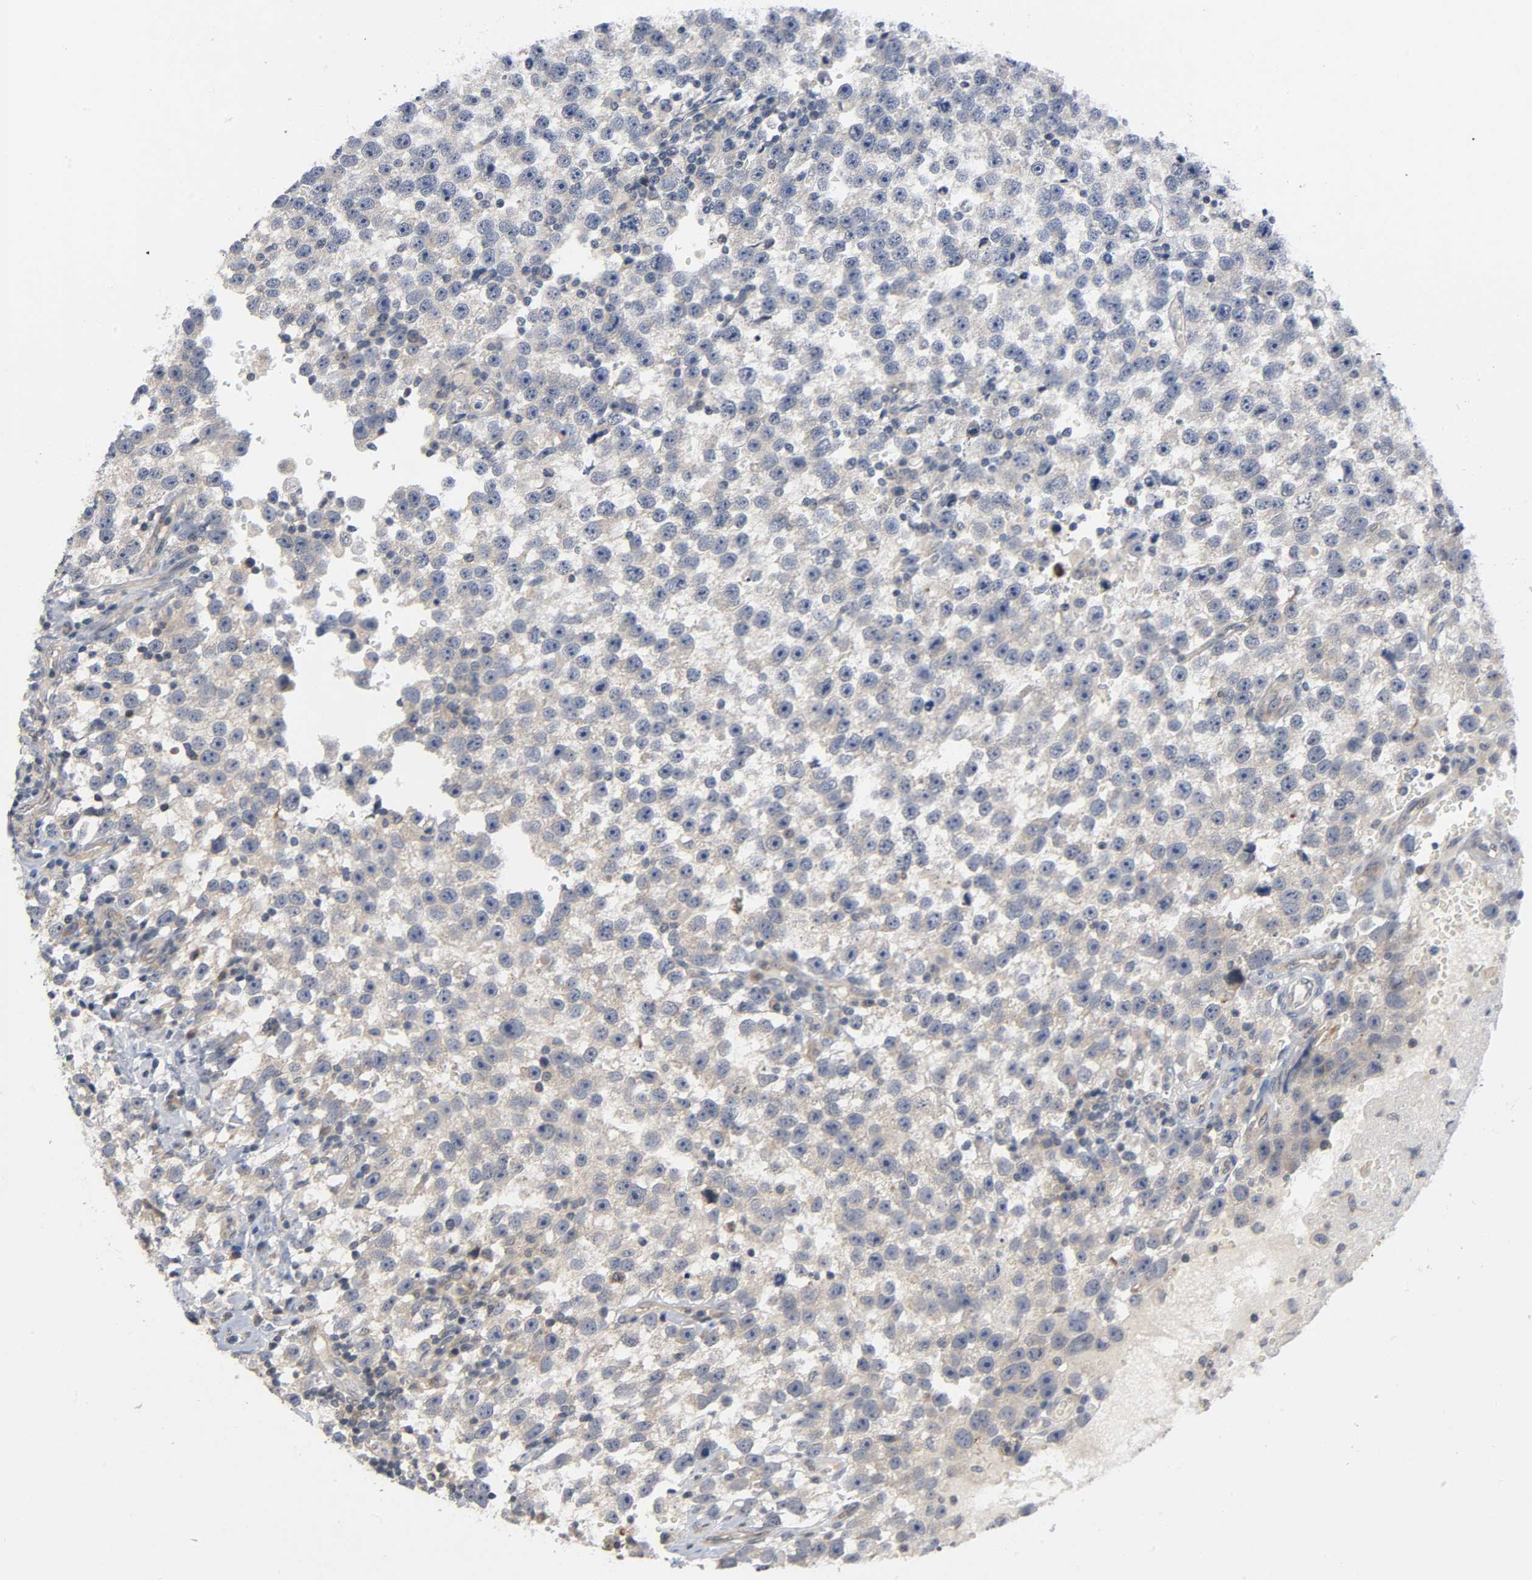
{"staining": {"intensity": "weak", "quantity": ">75%", "location": "cytoplasmic/membranous"}, "tissue": "testis cancer", "cell_type": "Tumor cells", "image_type": "cancer", "snomed": [{"axis": "morphology", "description": "Seminoma, NOS"}, {"axis": "topography", "description": "Testis"}], "caption": "Seminoma (testis) stained for a protein demonstrates weak cytoplasmic/membranous positivity in tumor cells.", "gene": "MAPK8", "patient": {"sex": "male", "age": 33}}